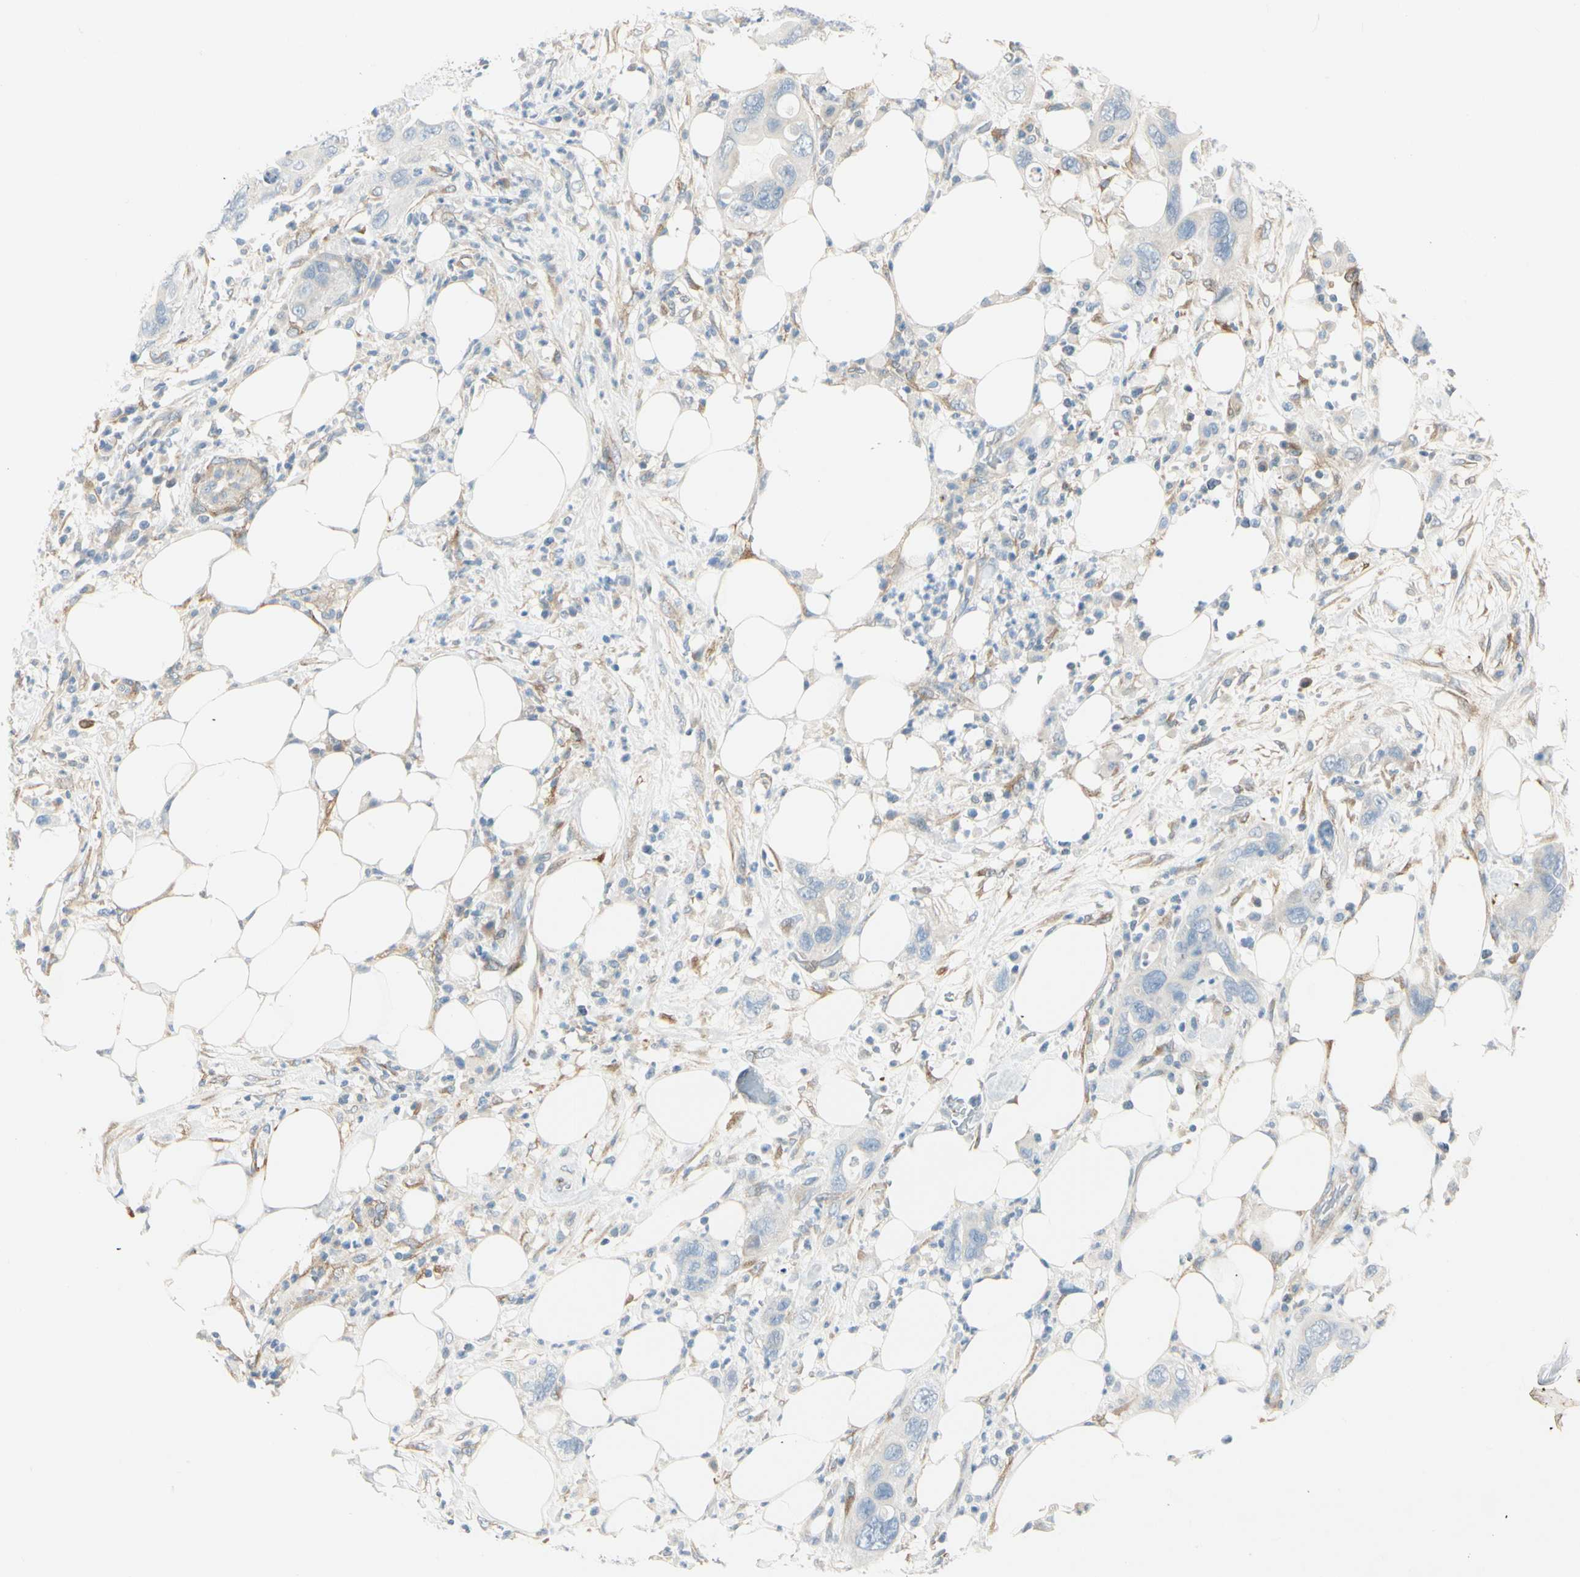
{"staining": {"intensity": "negative", "quantity": "none", "location": "none"}, "tissue": "pancreatic cancer", "cell_type": "Tumor cells", "image_type": "cancer", "snomed": [{"axis": "morphology", "description": "Adenocarcinoma, NOS"}, {"axis": "topography", "description": "Pancreas"}], "caption": "Human adenocarcinoma (pancreatic) stained for a protein using immunohistochemistry (IHC) demonstrates no positivity in tumor cells.", "gene": "AMPH", "patient": {"sex": "female", "age": 71}}